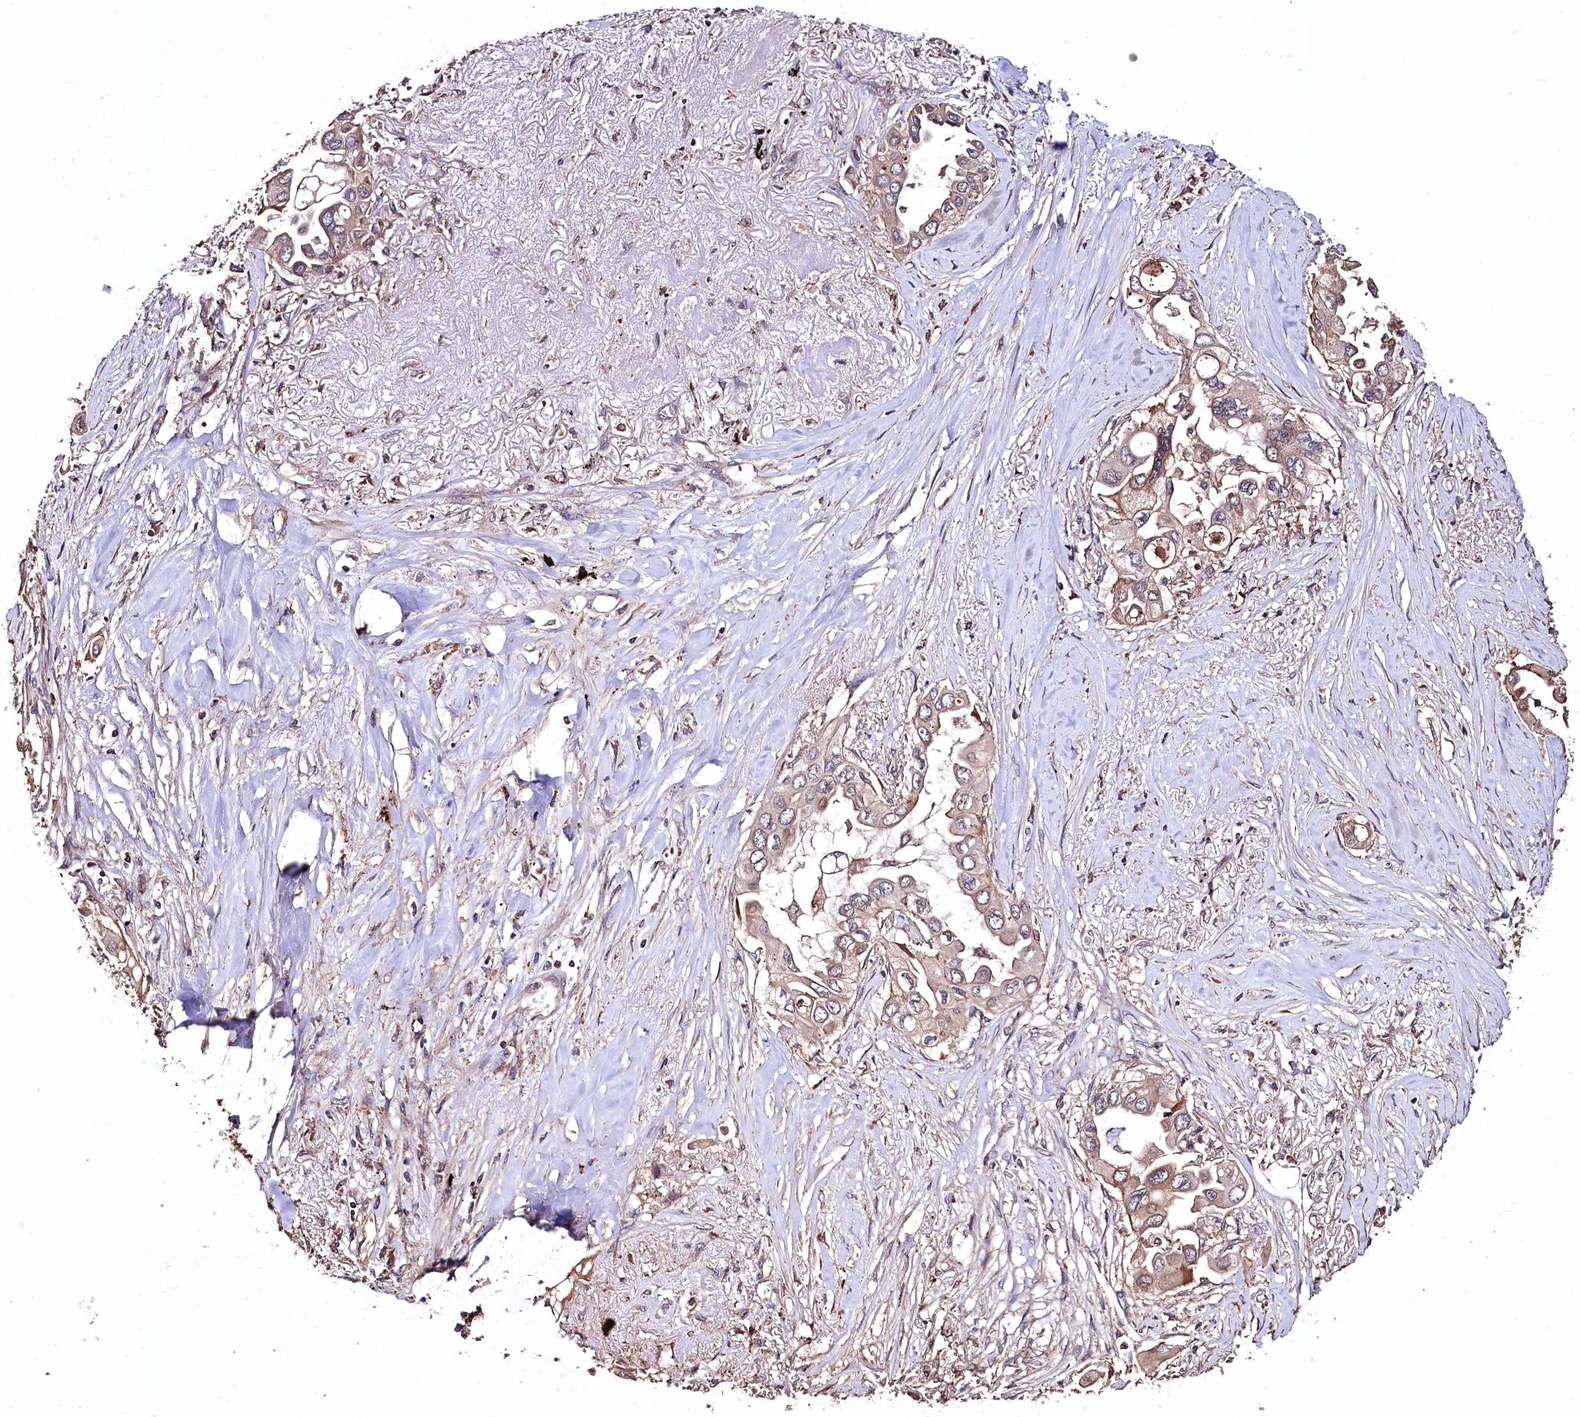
{"staining": {"intensity": "weak", "quantity": "25%-75%", "location": "cytoplasmic/membranous"}, "tissue": "lung cancer", "cell_type": "Tumor cells", "image_type": "cancer", "snomed": [{"axis": "morphology", "description": "Adenocarcinoma, NOS"}, {"axis": "topography", "description": "Lung"}], "caption": "Protein analysis of adenocarcinoma (lung) tissue exhibits weak cytoplasmic/membranous expression in about 25%-75% of tumor cells.", "gene": "TMEM98", "patient": {"sex": "female", "age": 76}}